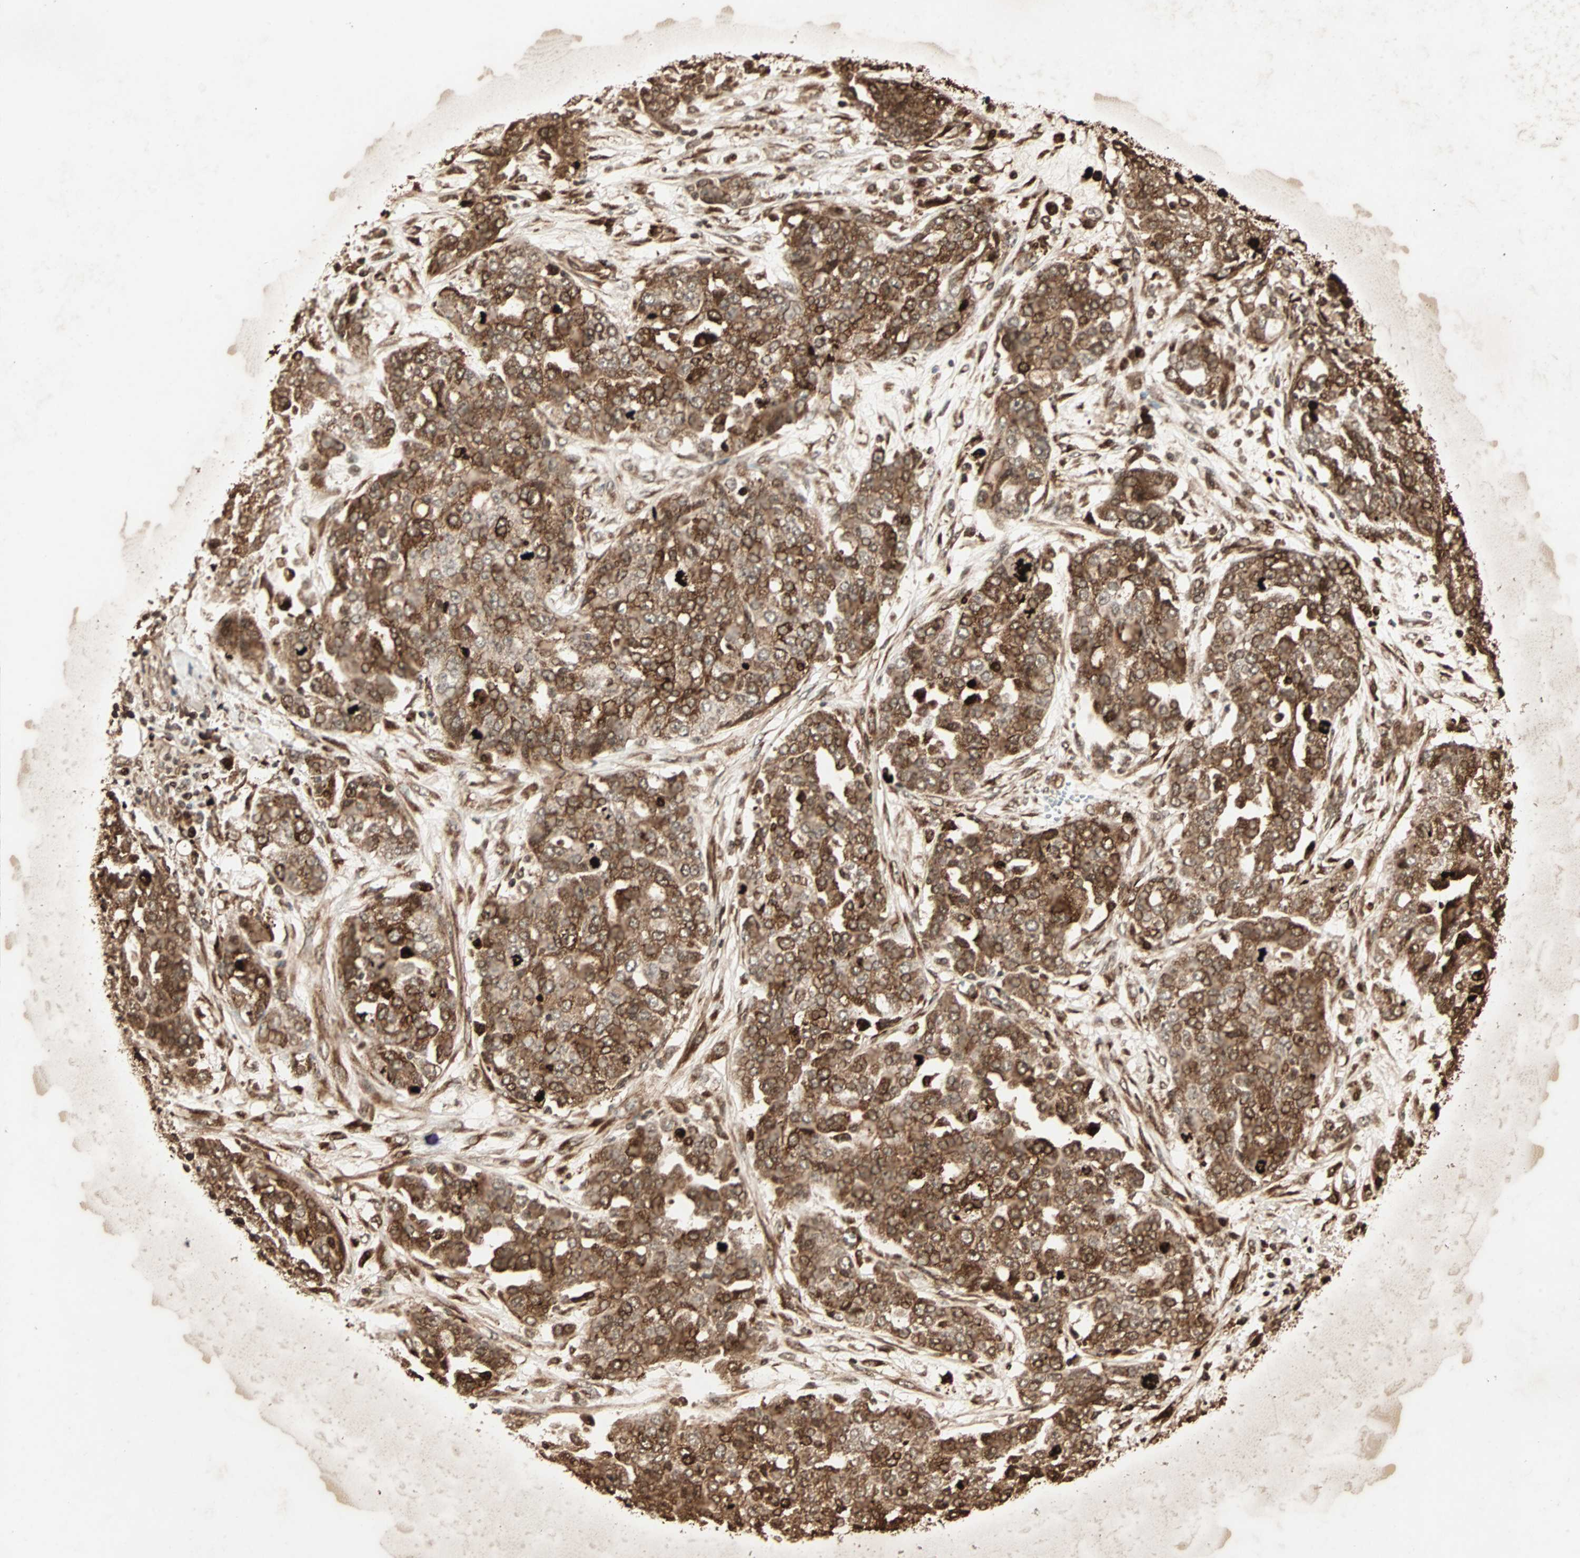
{"staining": {"intensity": "strong", "quantity": ">75%", "location": "cytoplasmic/membranous"}, "tissue": "ovarian cancer", "cell_type": "Tumor cells", "image_type": "cancer", "snomed": [{"axis": "morphology", "description": "Cystadenocarcinoma, serous, NOS"}, {"axis": "topography", "description": "Soft tissue"}, {"axis": "topography", "description": "Ovary"}], "caption": "DAB immunohistochemical staining of ovarian cancer (serous cystadenocarcinoma) shows strong cytoplasmic/membranous protein staining in approximately >75% of tumor cells. The protein of interest is shown in brown color, while the nuclei are stained blue.", "gene": "RFFL", "patient": {"sex": "female", "age": 57}}